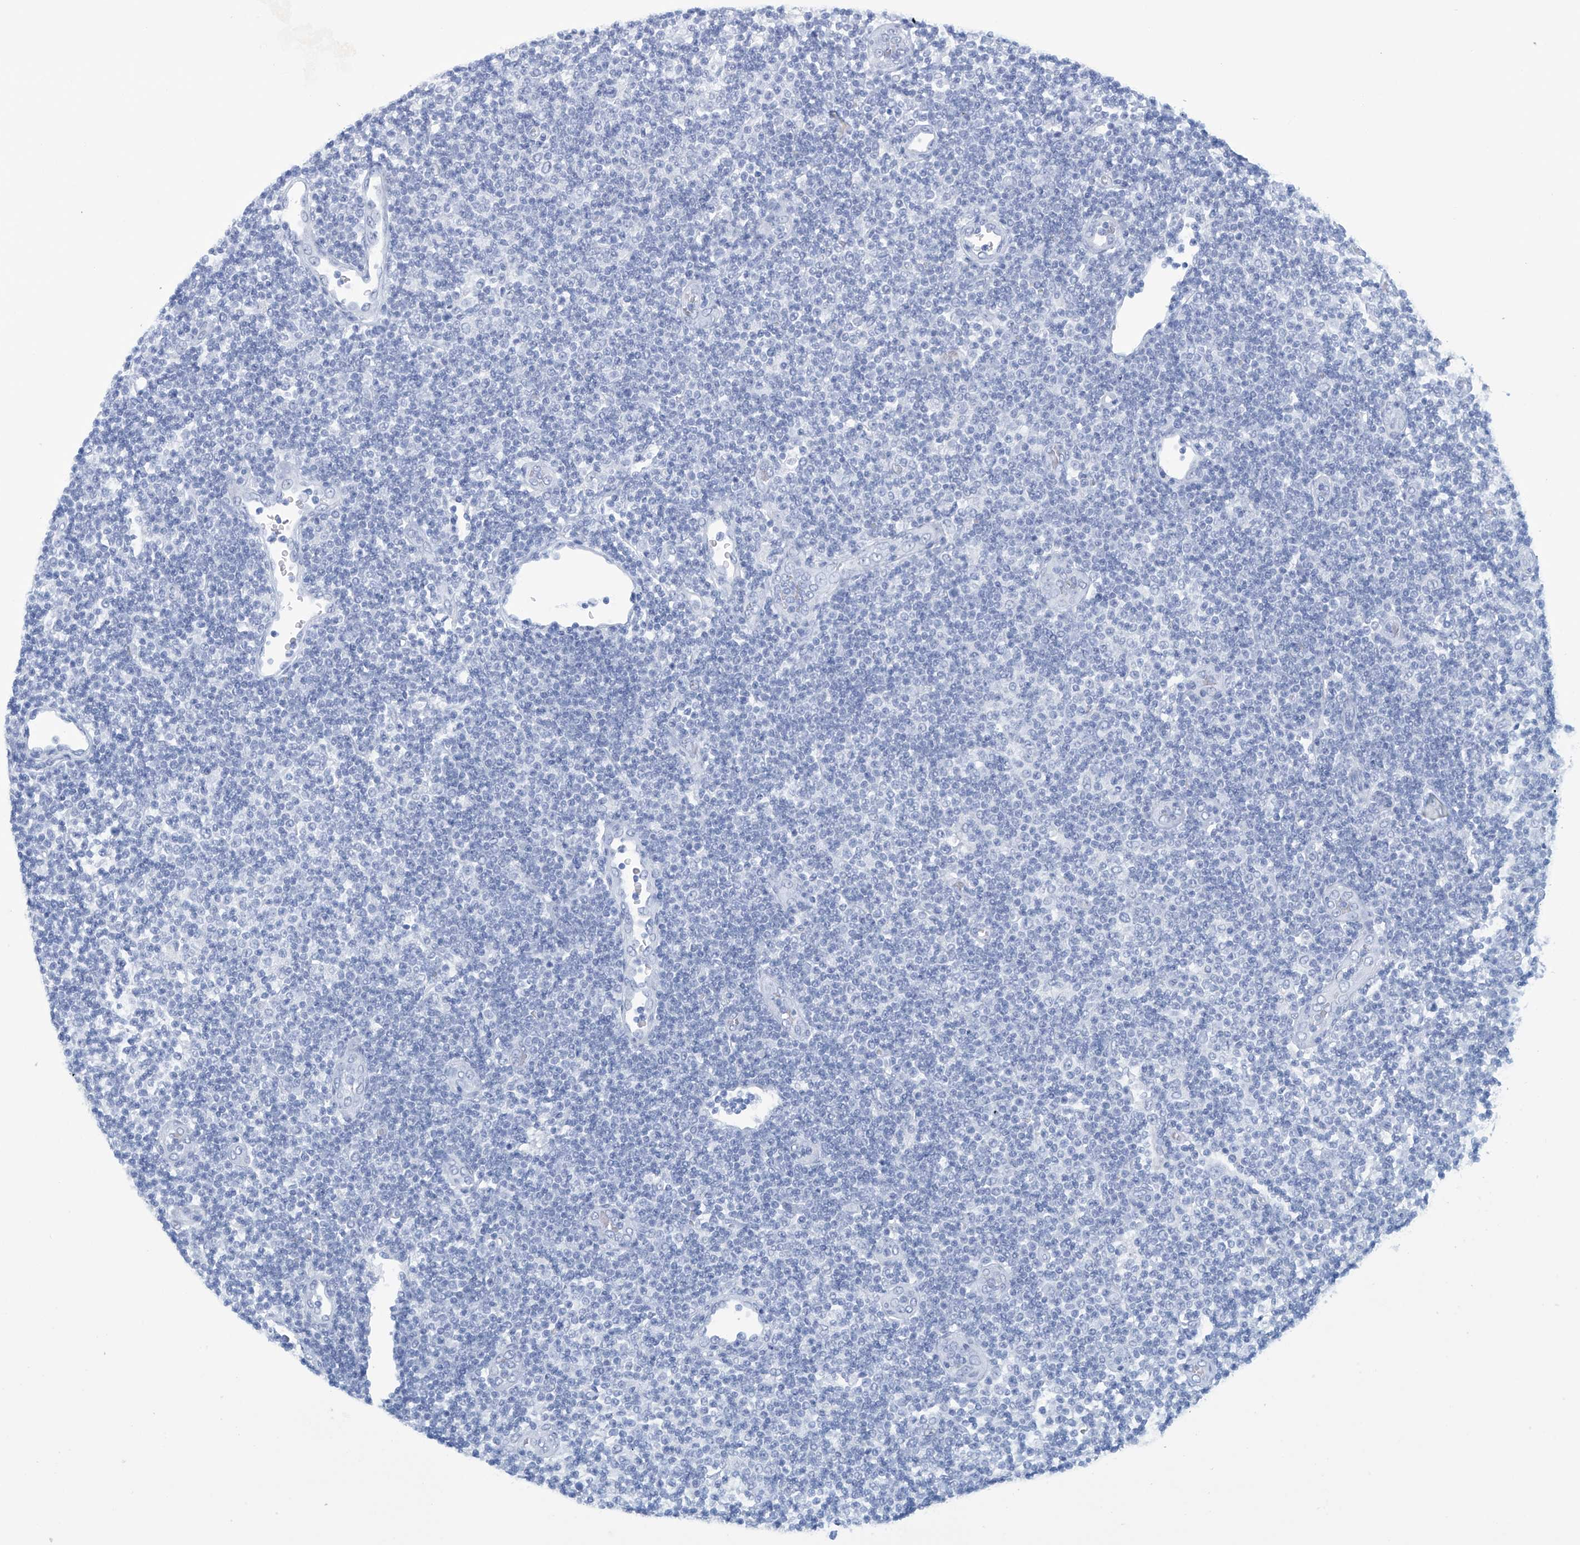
{"staining": {"intensity": "negative", "quantity": "none", "location": "none"}, "tissue": "lymphoma", "cell_type": "Tumor cells", "image_type": "cancer", "snomed": [{"axis": "morphology", "description": "Malignant lymphoma, non-Hodgkin's type, Low grade"}, {"axis": "topography", "description": "Lymph node"}], "caption": "IHC histopathology image of human lymphoma stained for a protein (brown), which demonstrates no expression in tumor cells.", "gene": "DSP", "patient": {"sex": "male", "age": 83}}